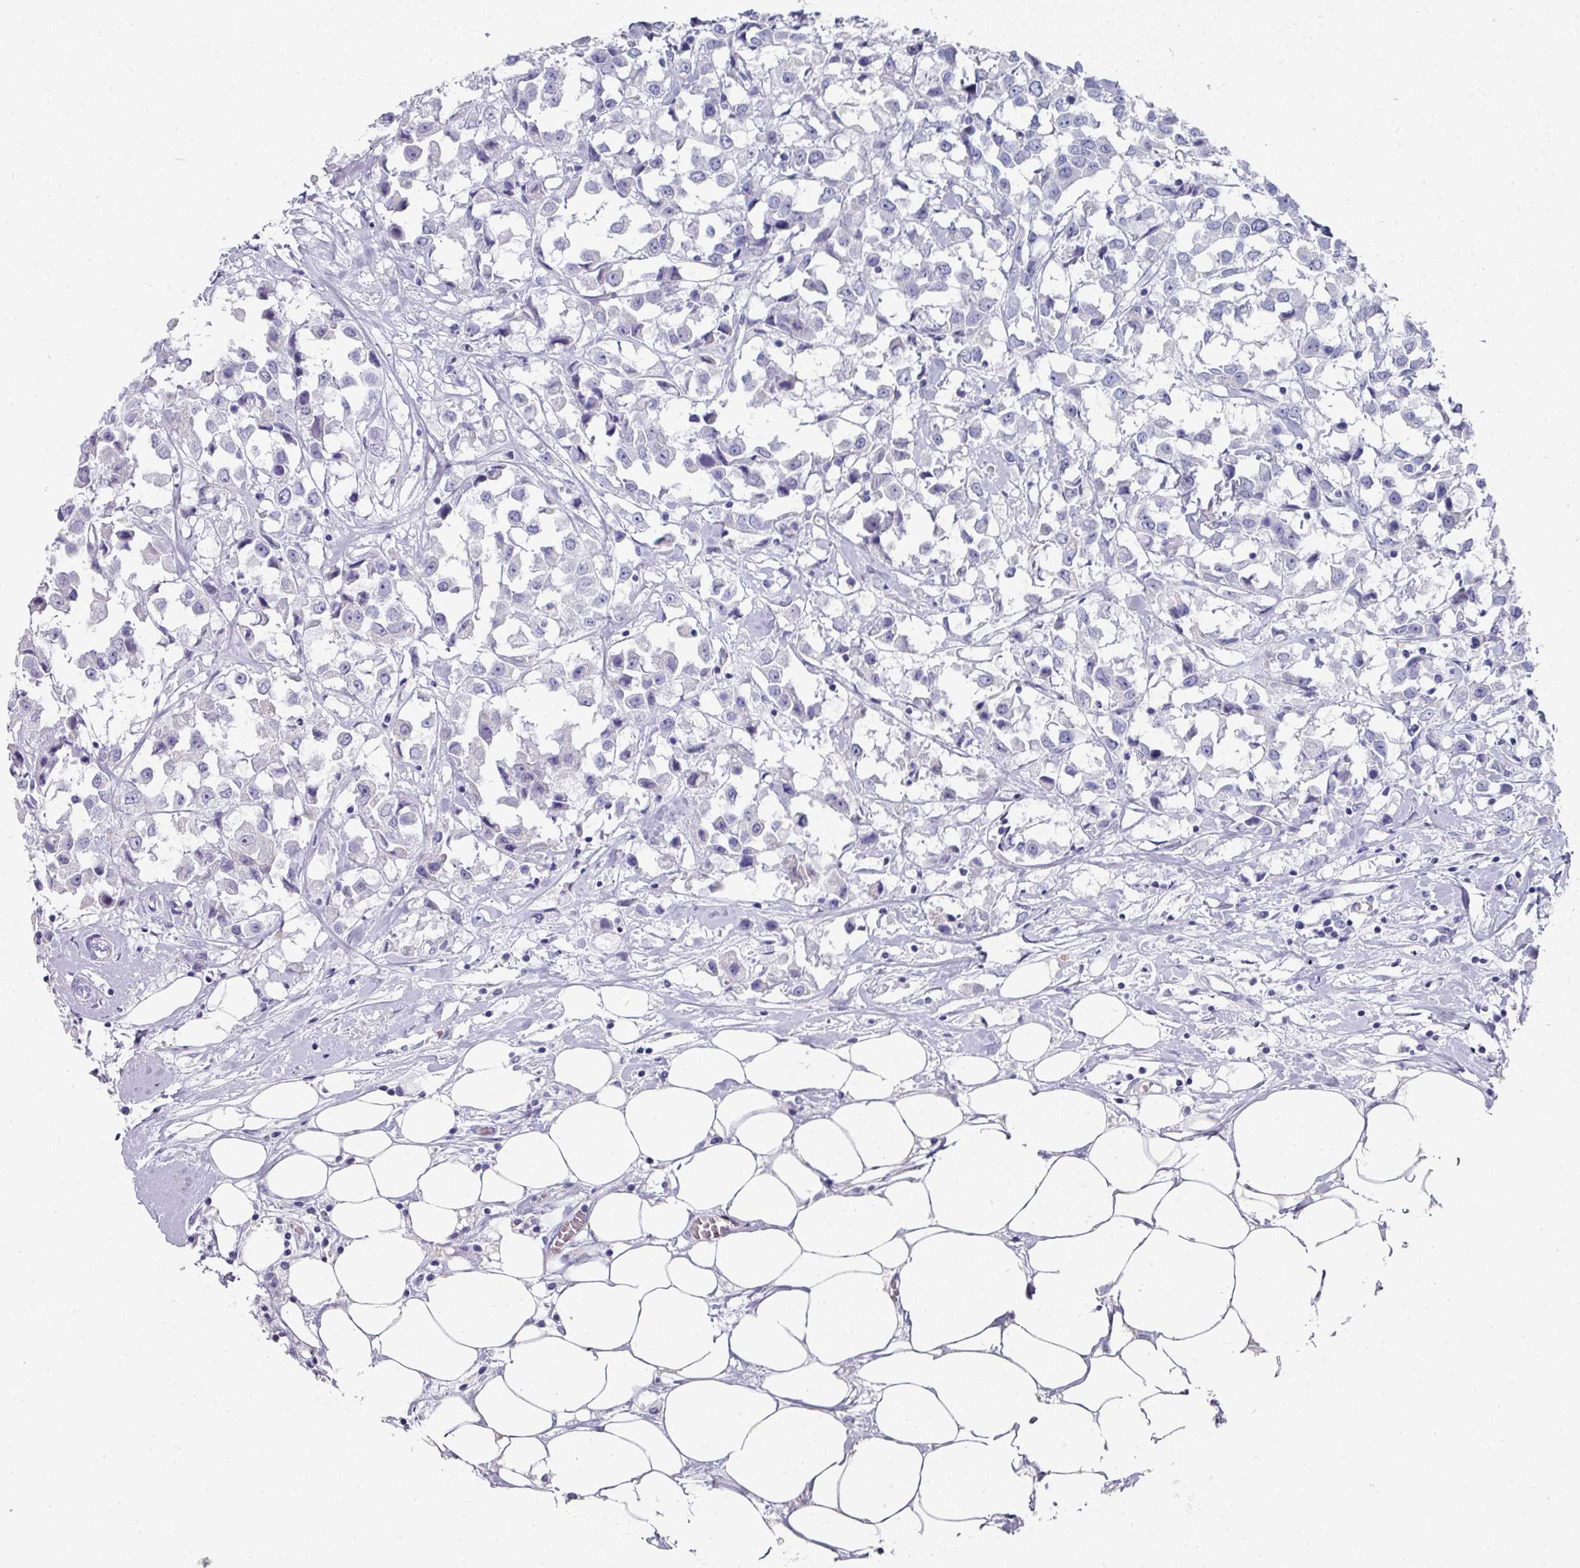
{"staining": {"intensity": "negative", "quantity": "none", "location": "none"}, "tissue": "breast cancer", "cell_type": "Tumor cells", "image_type": "cancer", "snomed": [{"axis": "morphology", "description": "Duct carcinoma"}, {"axis": "topography", "description": "Breast"}], "caption": "IHC image of human intraductal carcinoma (breast) stained for a protein (brown), which exhibits no positivity in tumor cells. Brightfield microscopy of IHC stained with DAB (brown) and hematoxylin (blue), captured at high magnification.", "gene": "SETBP1", "patient": {"sex": "female", "age": 61}}